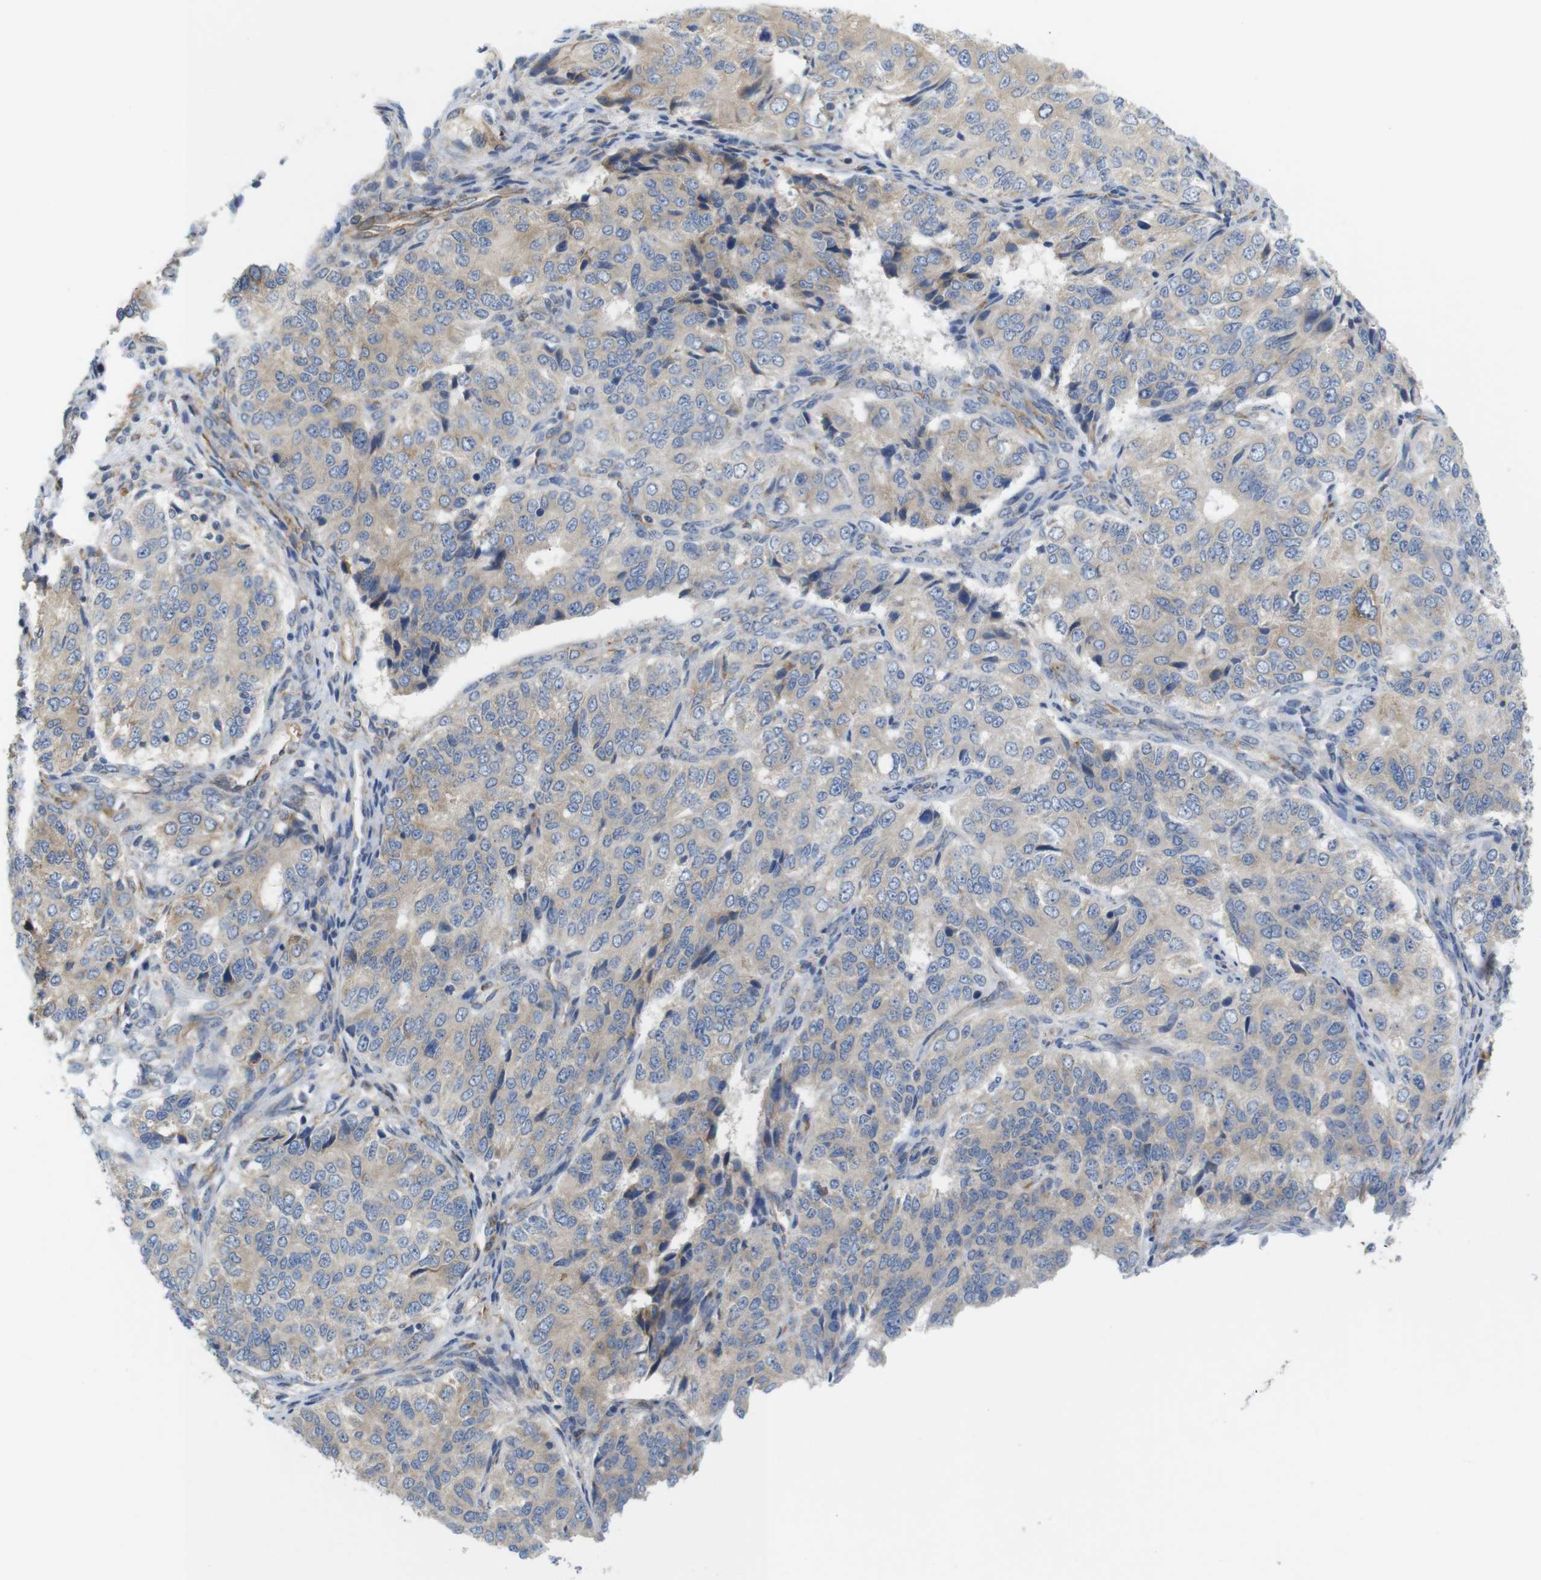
{"staining": {"intensity": "weak", "quantity": ">75%", "location": "cytoplasmic/membranous"}, "tissue": "ovarian cancer", "cell_type": "Tumor cells", "image_type": "cancer", "snomed": [{"axis": "morphology", "description": "Carcinoma, endometroid"}, {"axis": "topography", "description": "Ovary"}], "caption": "Brown immunohistochemical staining in ovarian cancer (endometroid carcinoma) demonstrates weak cytoplasmic/membranous expression in about >75% of tumor cells.", "gene": "PCNX2", "patient": {"sex": "female", "age": 51}}